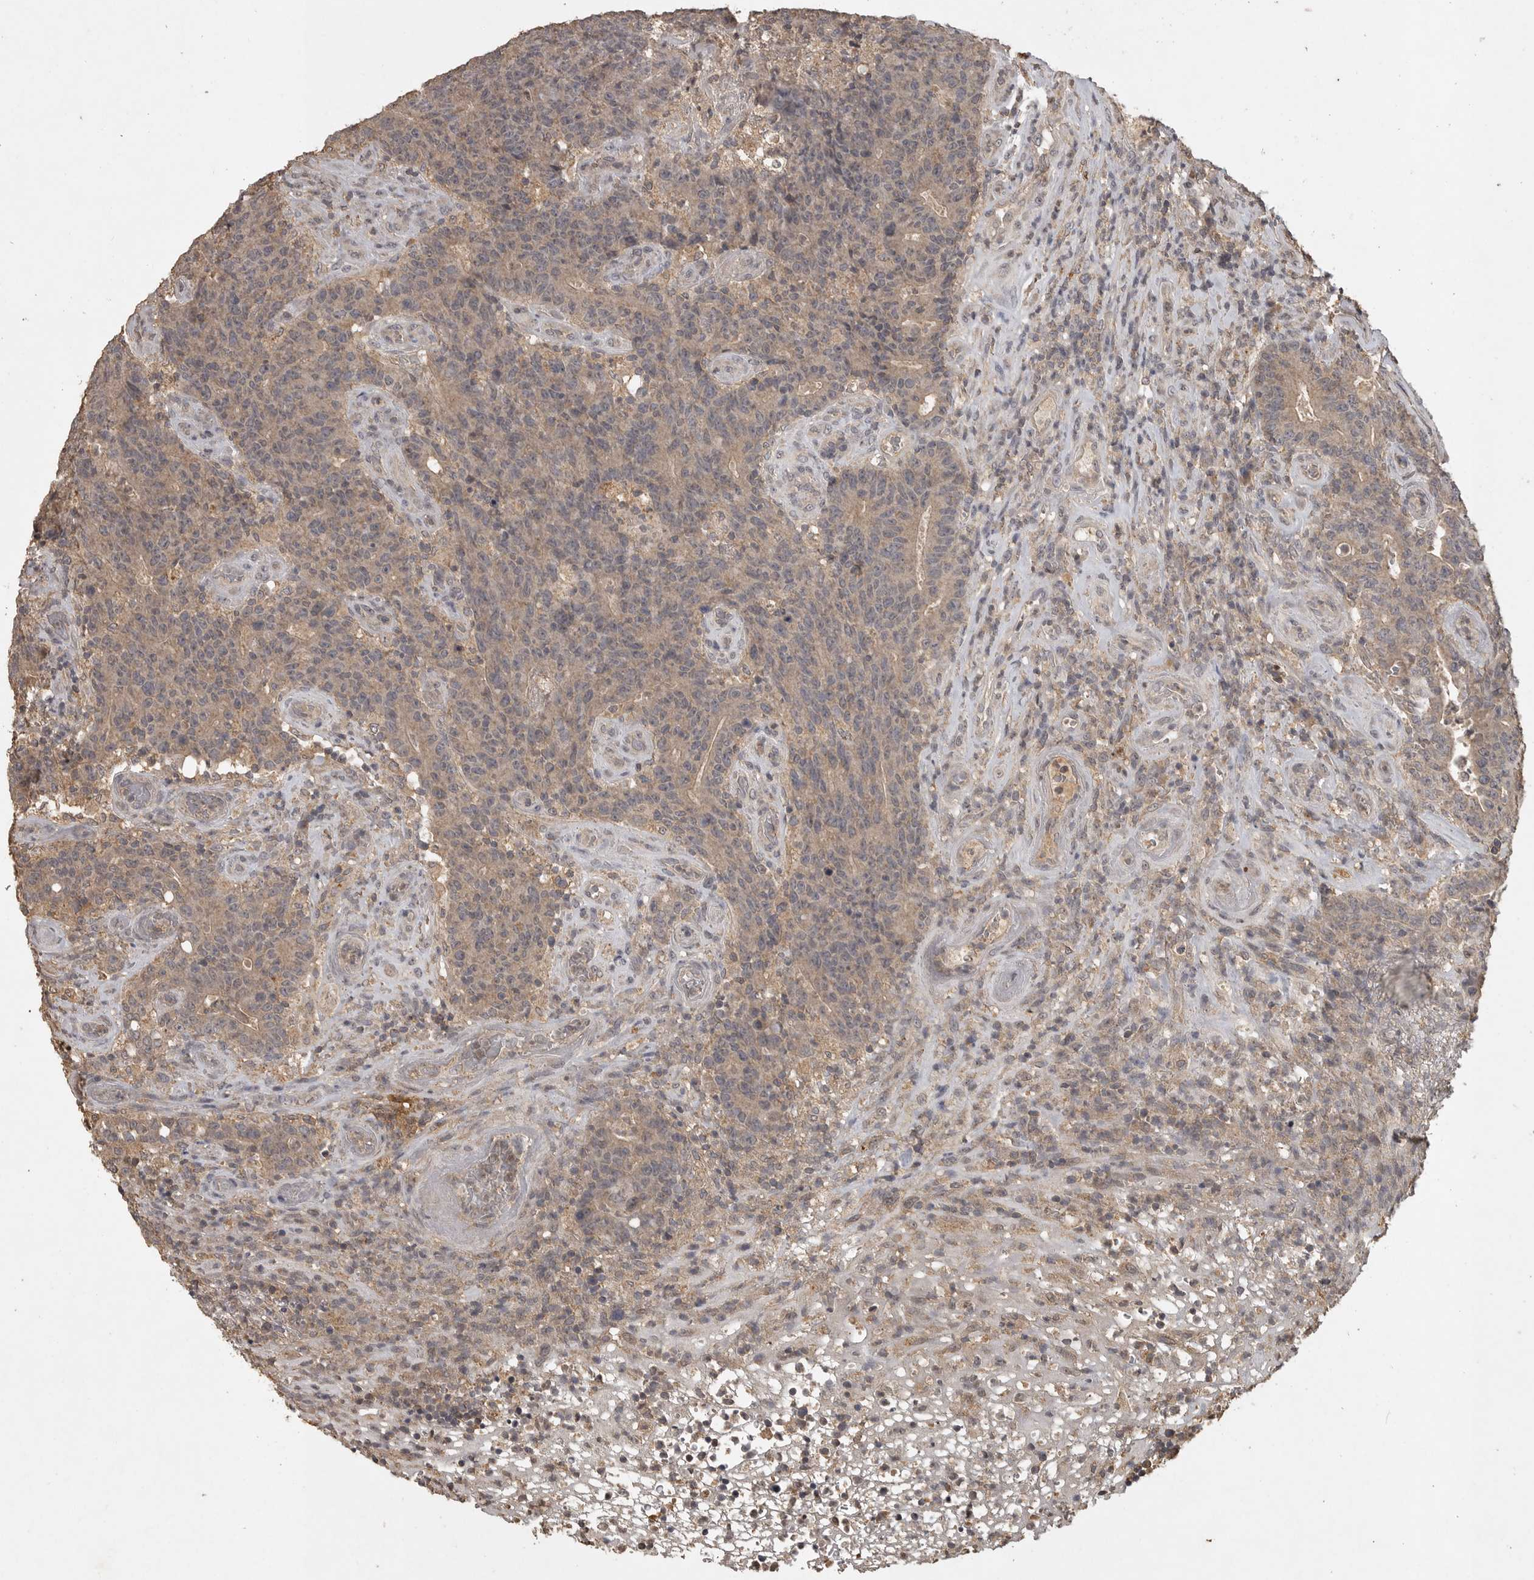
{"staining": {"intensity": "weak", "quantity": ">75%", "location": "cytoplasmic/membranous"}, "tissue": "colorectal cancer", "cell_type": "Tumor cells", "image_type": "cancer", "snomed": [{"axis": "morphology", "description": "Normal tissue, NOS"}, {"axis": "morphology", "description": "Adenocarcinoma, NOS"}, {"axis": "topography", "description": "Colon"}], "caption": "Colorectal adenocarcinoma stained with IHC shows weak cytoplasmic/membranous expression in approximately >75% of tumor cells. (brown staining indicates protein expression, while blue staining denotes nuclei).", "gene": "ADAMTS4", "patient": {"sex": "female", "age": 75}}